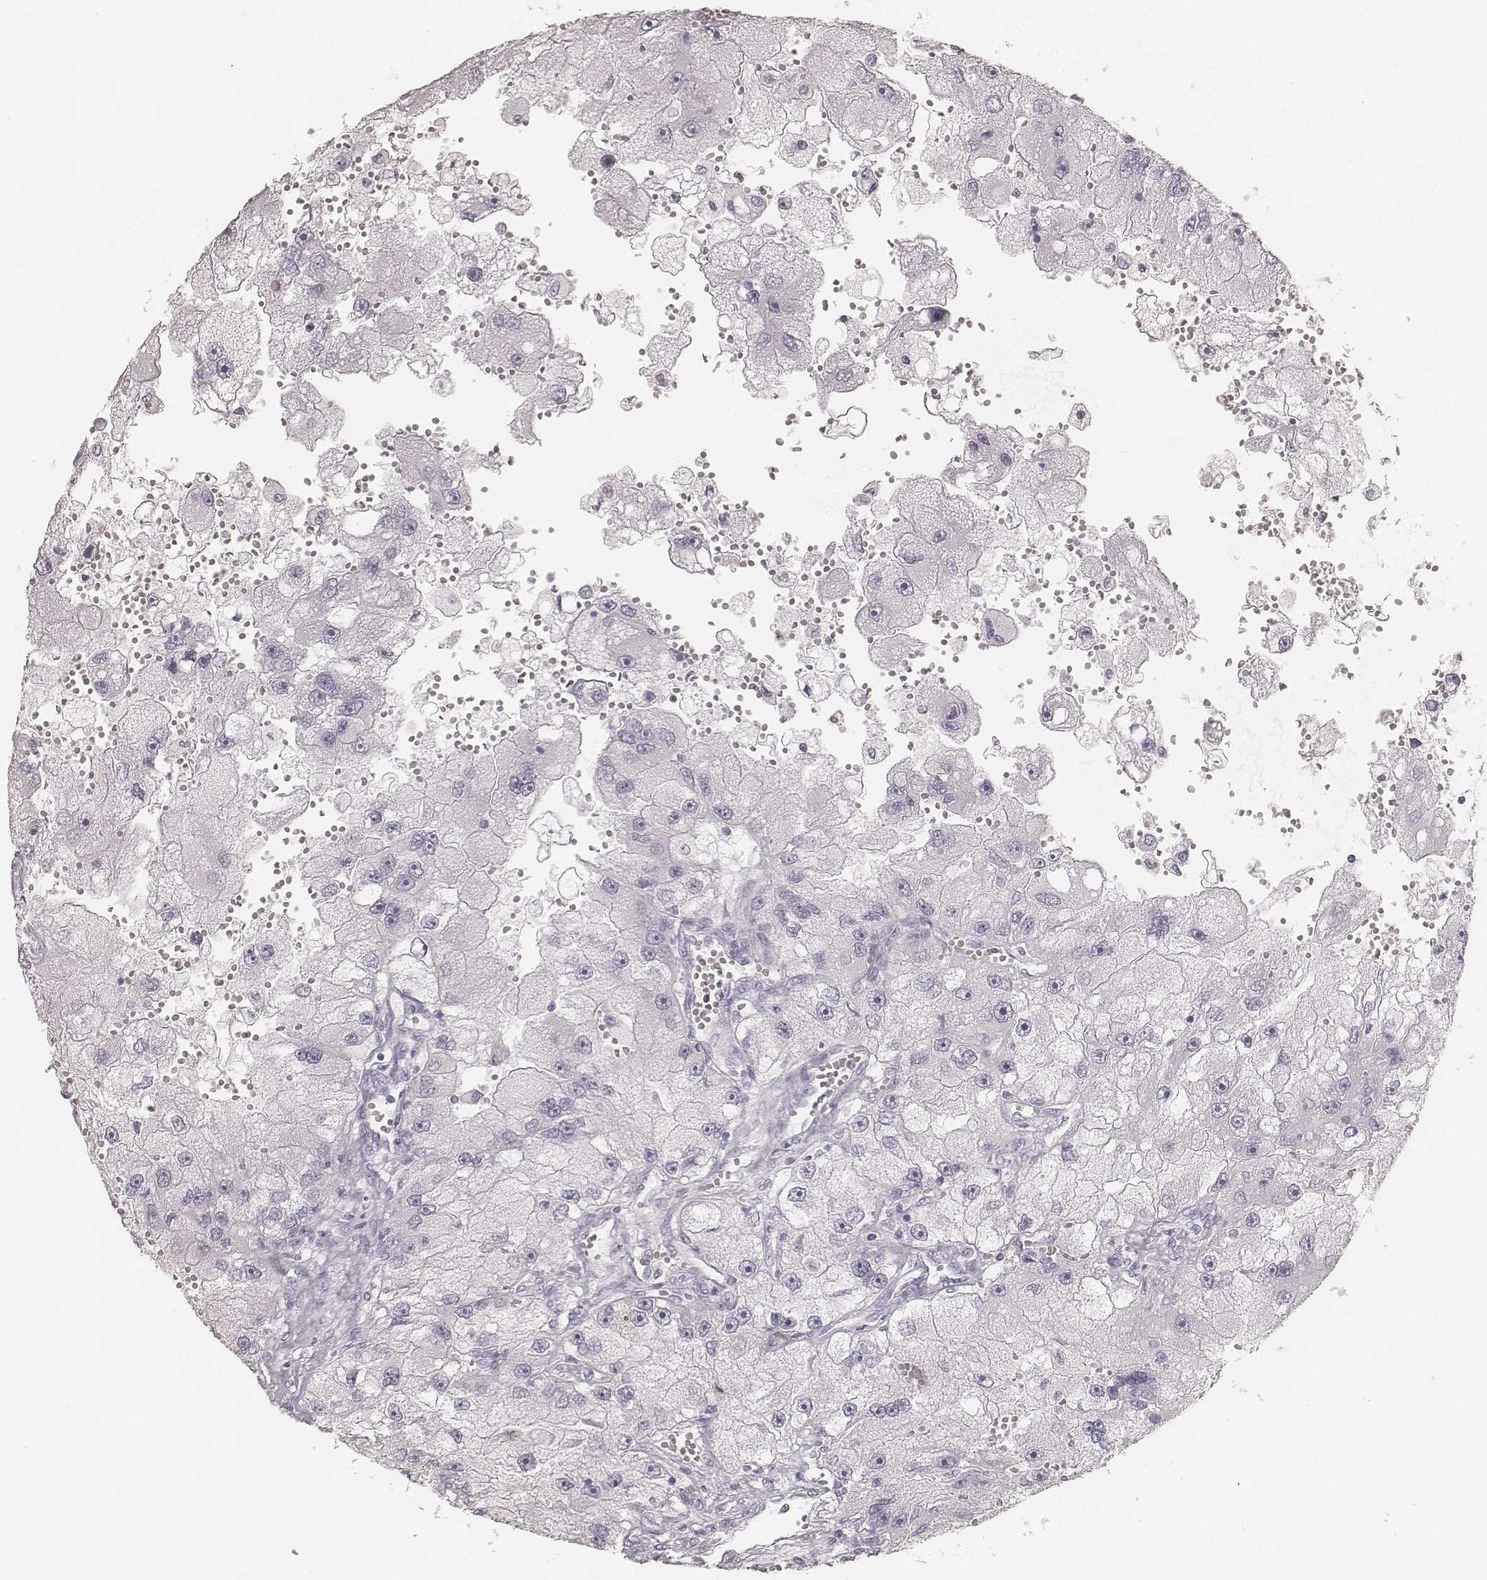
{"staining": {"intensity": "negative", "quantity": "none", "location": "none"}, "tissue": "renal cancer", "cell_type": "Tumor cells", "image_type": "cancer", "snomed": [{"axis": "morphology", "description": "Adenocarcinoma, NOS"}, {"axis": "topography", "description": "Kidney"}], "caption": "Immunohistochemical staining of renal cancer (adenocarcinoma) shows no significant positivity in tumor cells.", "gene": "KRT82", "patient": {"sex": "male", "age": 63}}